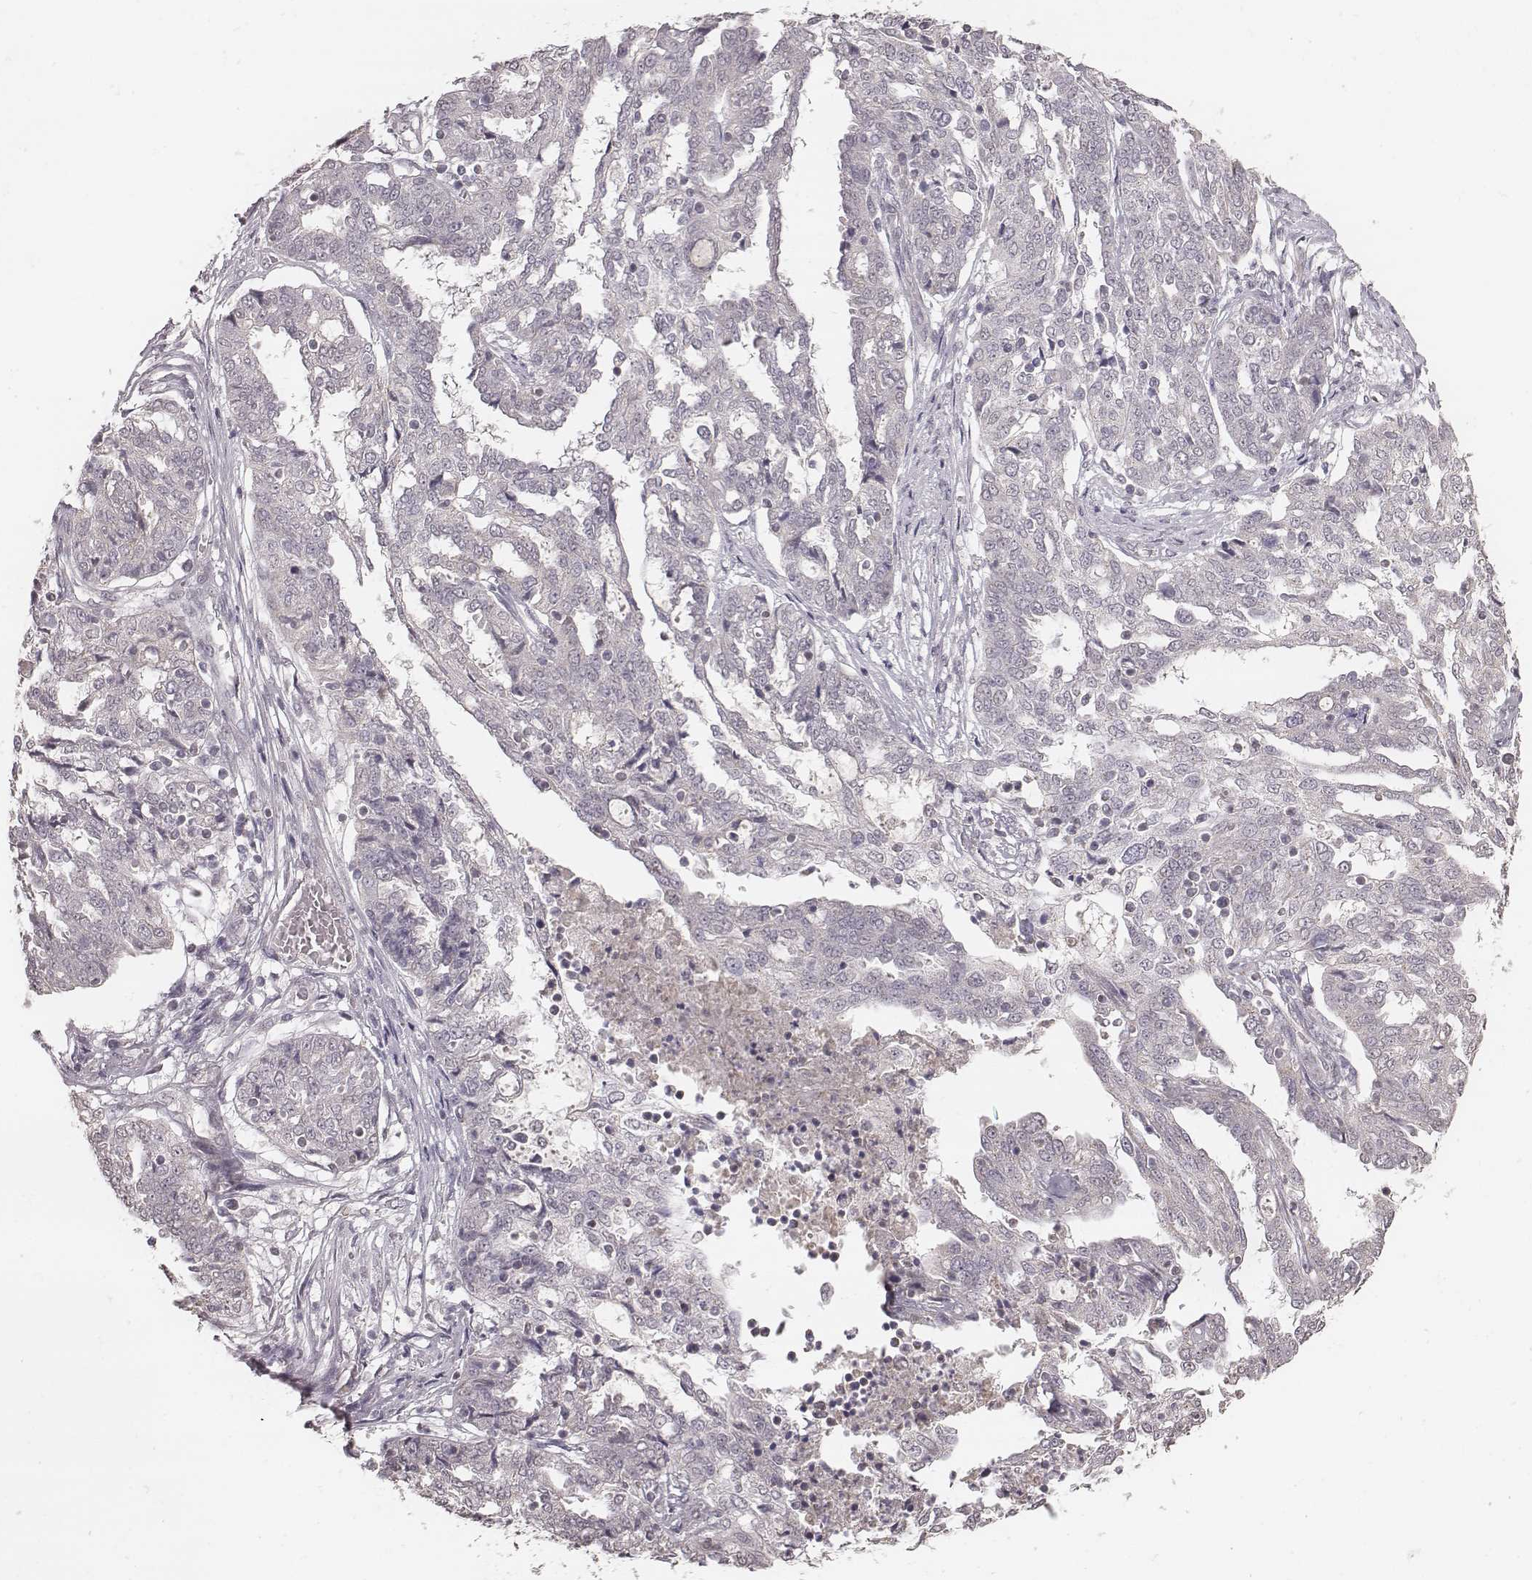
{"staining": {"intensity": "negative", "quantity": "none", "location": "none"}, "tissue": "ovarian cancer", "cell_type": "Tumor cells", "image_type": "cancer", "snomed": [{"axis": "morphology", "description": "Cystadenocarcinoma, serous, NOS"}, {"axis": "topography", "description": "Ovary"}], "caption": "Immunohistochemistry (IHC) photomicrograph of ovarian serous cystadenocarcinoma stained for a protein (brown), which shows no expression in tumor cells.", "gene": "SLC7A4", "patient": {"sex": "female", "age": 67}}